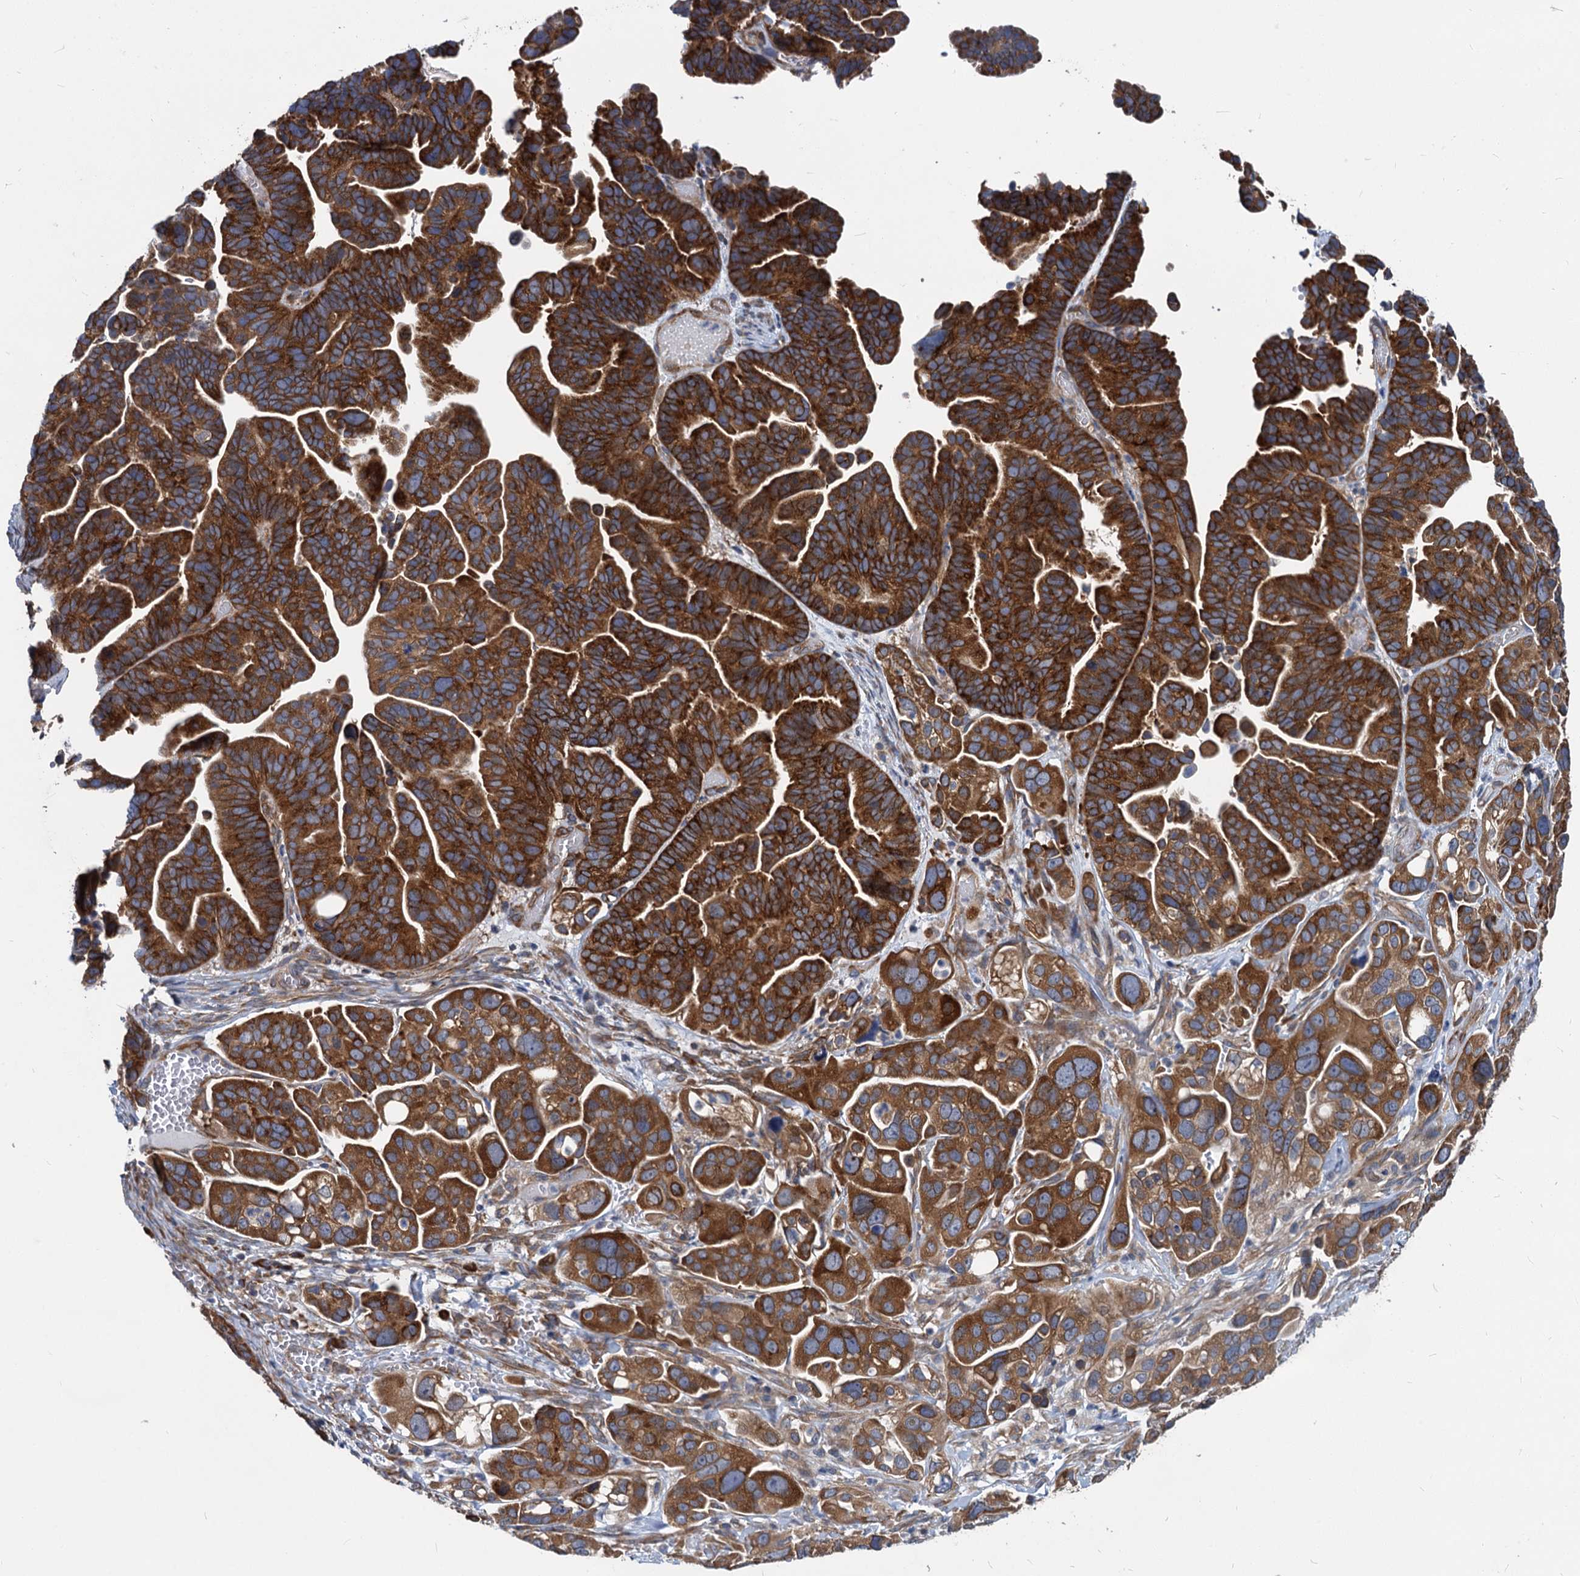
{"staining": {"intensity": "strong", "quantity": ">75%", "location": "cytoplasmic/membranous"}, "tissue": "ovarian cancer", "cell_type": "Tumor cells", "image_type": "cancer", "snomed": [{"axis": "morphology", "description": "Cystadenocarcinoma, serous, NOS"}, {"axis": "topography", "description": "Ovary"}], "caption": "A high-resolution image shows immunohistochemistry staining of ovarian cancer (serous cystadenocarcinoma), which reveals strong cytoplasmic/membranous expression in about >75% of tumor cells. (DAB = brown stain, brightfield microscopy at high magnification).", "gene": "EIF2B2", "patient": {"sex": "female", "age": 56}}